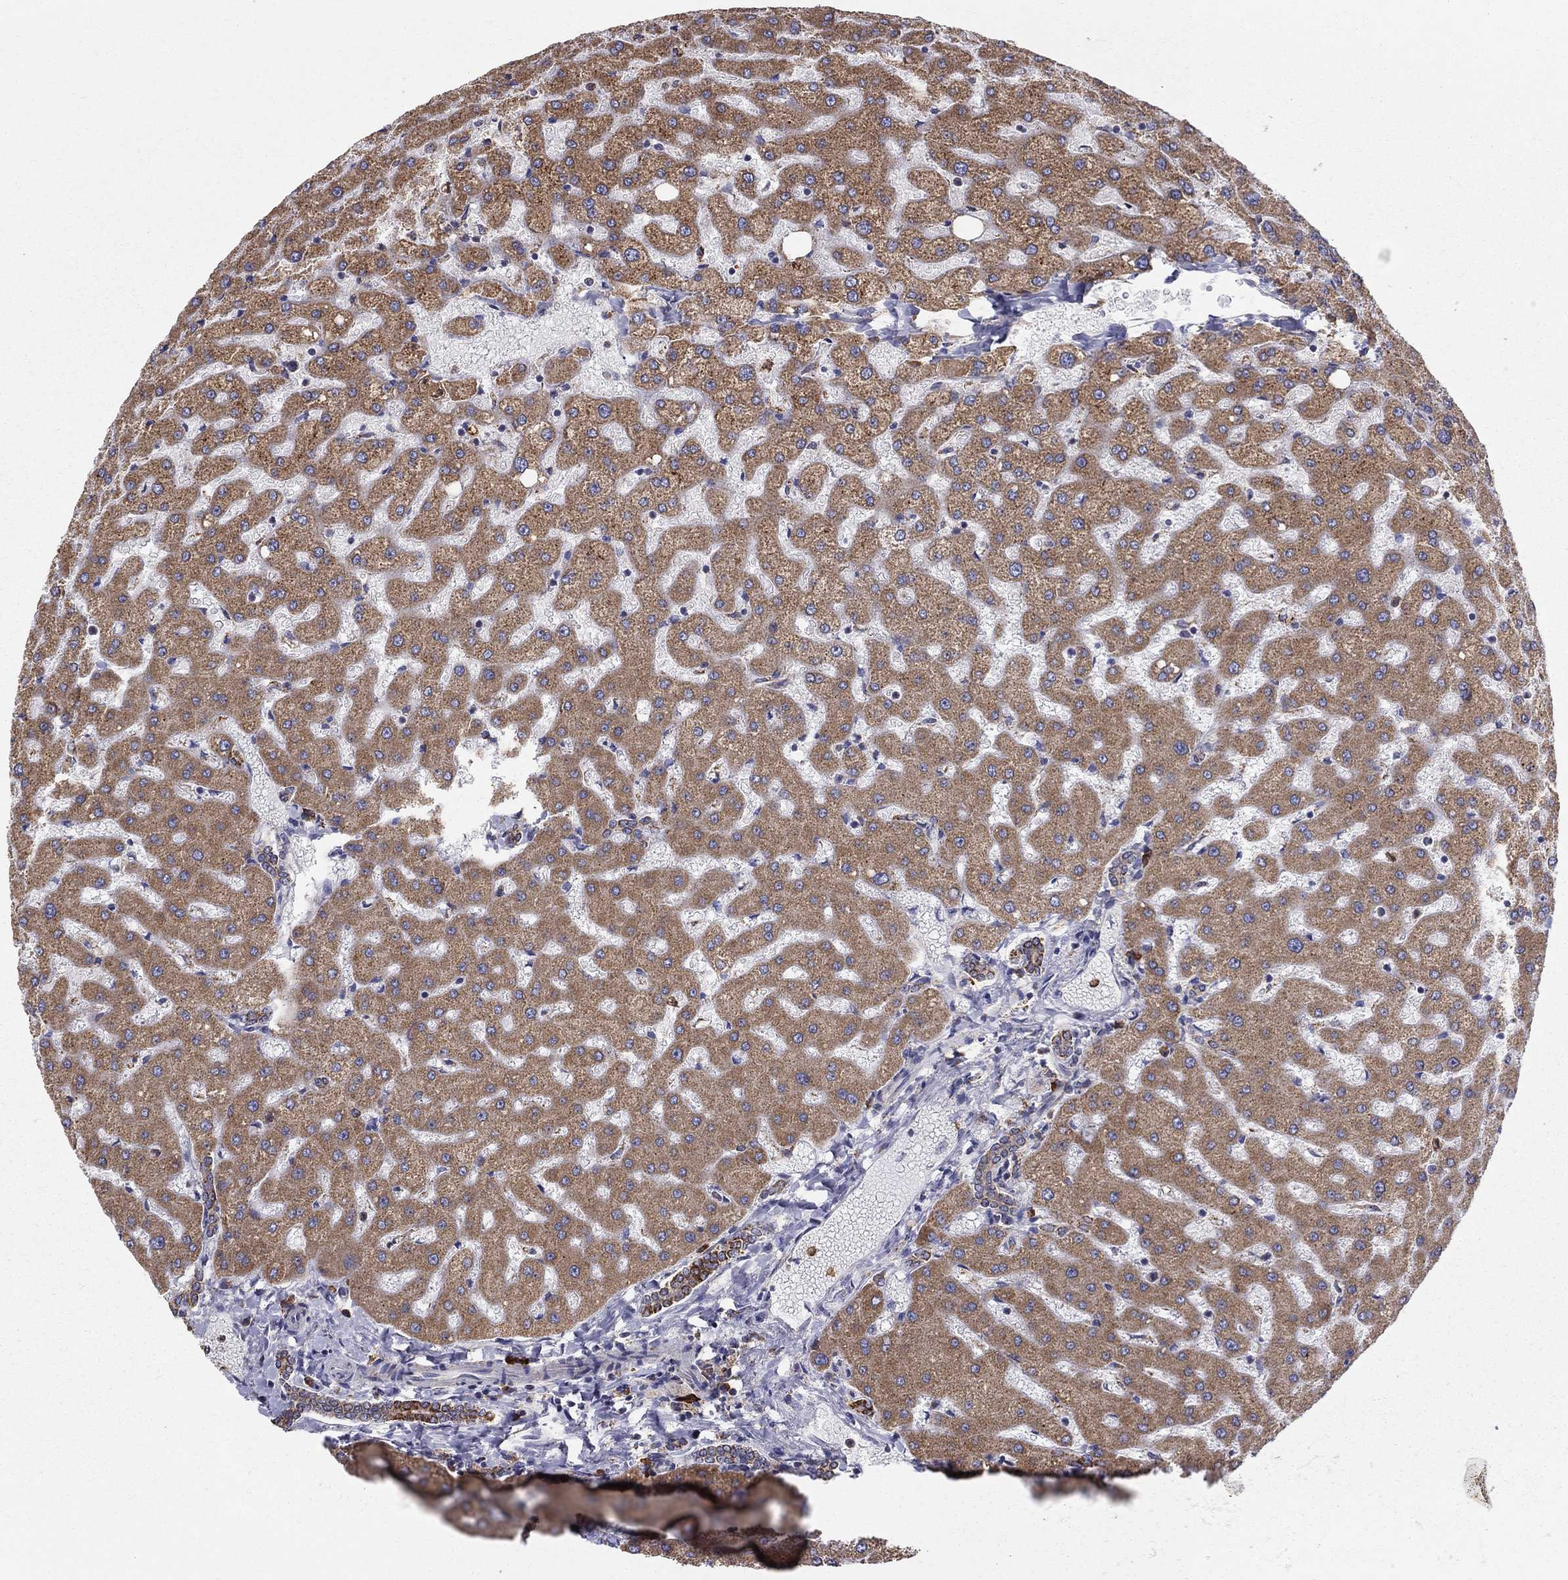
{"staining": {"intensity": "strong", "quantity": "<25%", "location": "cytoplasmic/membranous"}, "tissue": "liver", "cell_type": "Cholangiocytes", "image_type": "normal", "snomed": [{"axis": "morphology", "description": "Normal tissue, NOS"}, {"axis": "topography", "description": "Liver"}], "caption": "Strong cytoplasmic/membranous protein staining is appreciated in about <25% of cholangiocytes in liver.", "gene": "PRDX4", "patient": {"sex": "female", "age": 50}}